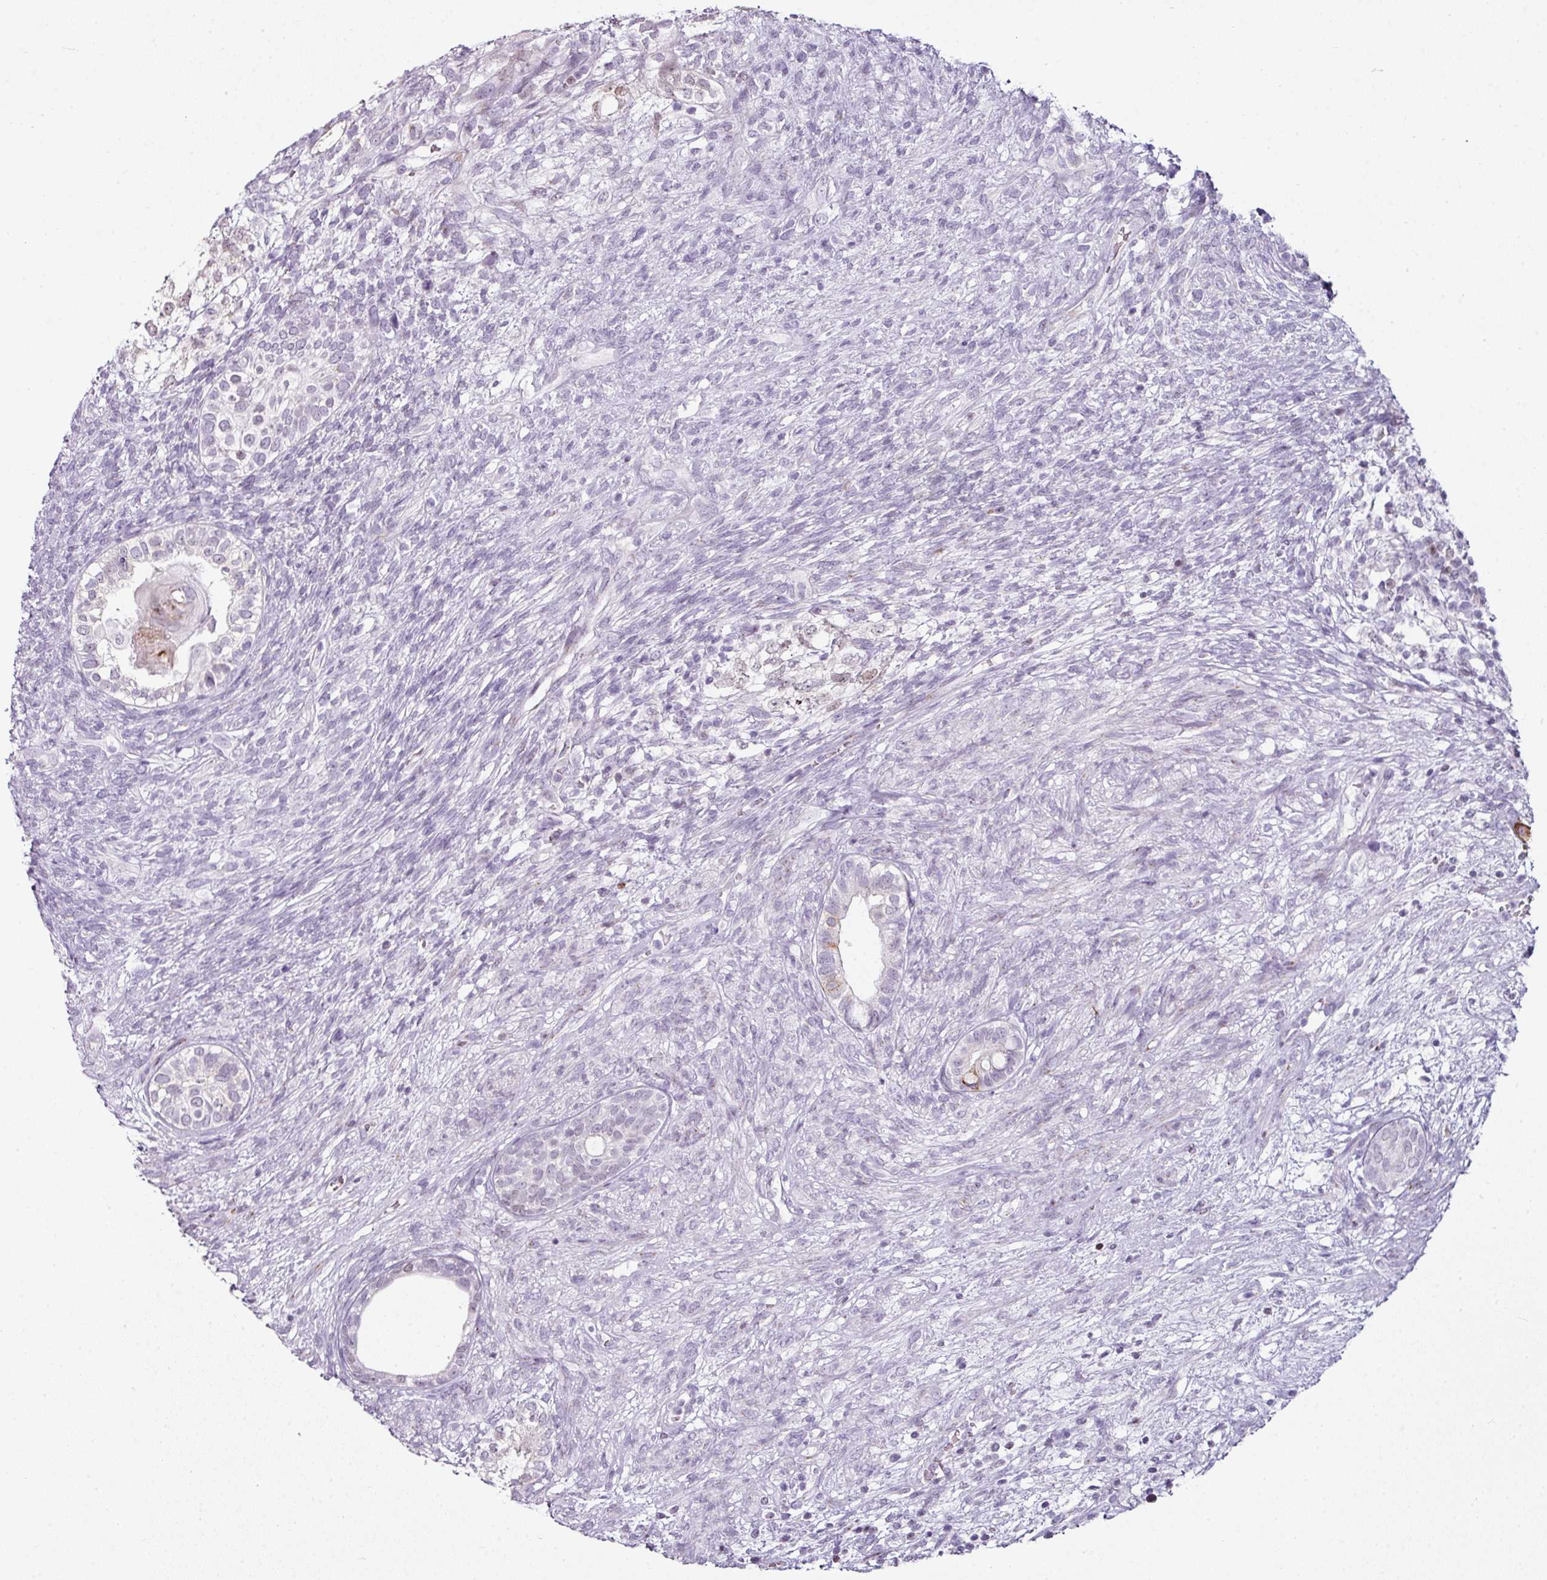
{"staining": {"intensity": "moderate", "quantity": "<25%", "location": "cytoplasmic/membranous"}, "tissue": "testis cancer", "cell_type": "Tumor cells", "image_type": "cancer", "snomed": [{"axis": "morphology", "description": "Seminoma, NOS"}, {"axis": "morphology", "description": "Carcinoma, Embryonal, NOS"}, {"axis": "topography", "description": "Testis"}], "caption": "Immunohistochemical staining of testis embryonal carcinoma displays low levels of moderate cytoplasmic/membranous expression in approximately <25% of tumor cells. (DAB (3,3'-diaminobenzidine) IHC, brown staining for protein, blue staining for nuclei).", "gene": "SYT8", "patient": {"sex": "male", "age": 41}}